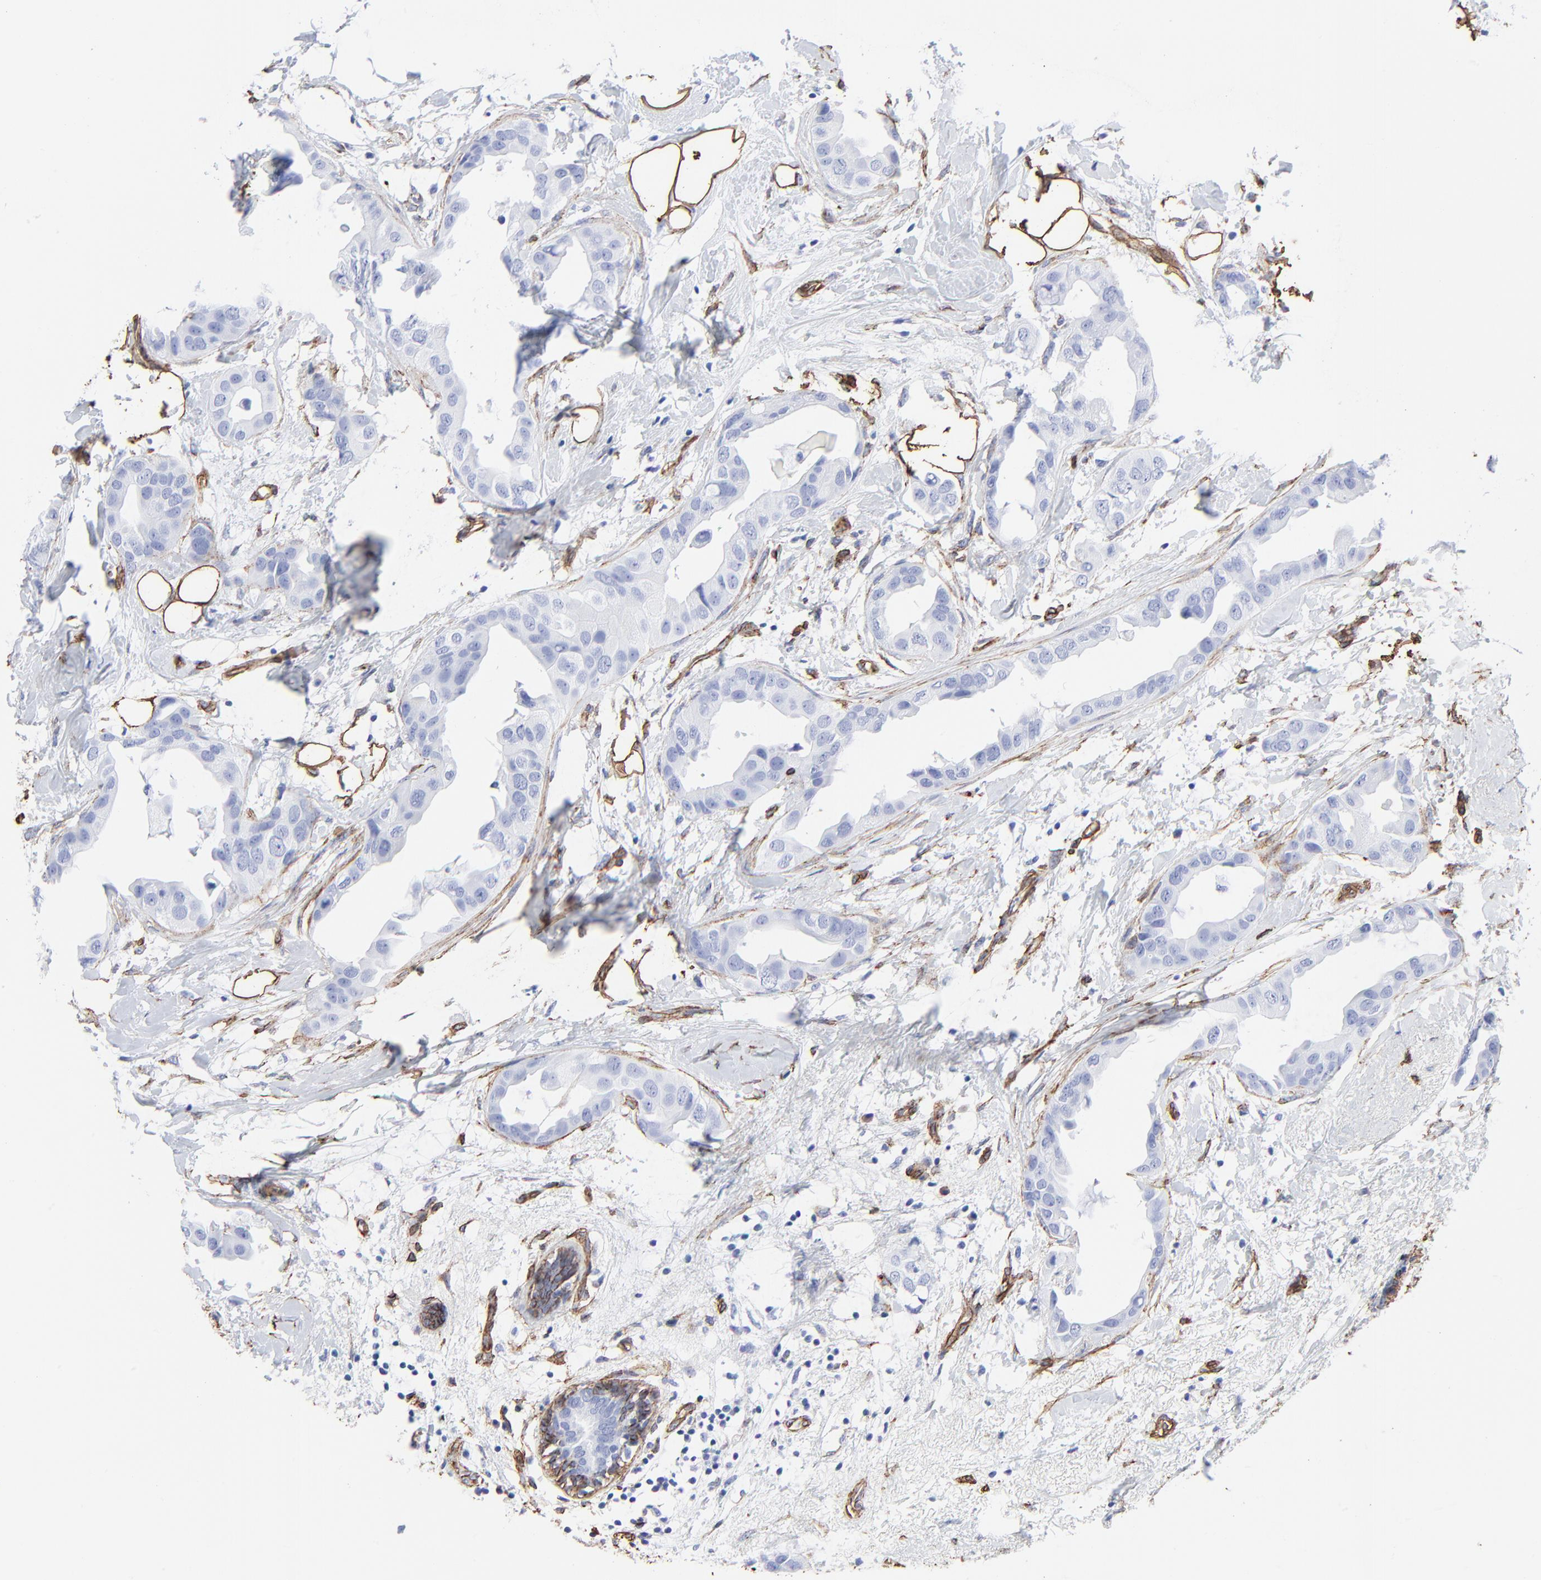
{"staining": {"intensity": "negative", "quantity": "none", "location": "none"}, "tissue": "breast cancer", "cell_type": "Tumor cells", "image_type": "cancer", "snomed": [{"axis": "morphology", "description": "Duct carcinoma"}, {"axis": "topography", "description": "Breast"}], "caption": "Tumor cells show no significant protein staining in breast cancer (intraductal carcinoma).", "gene": "CAV1", "patient": {"sex": "female", "age": 40}}